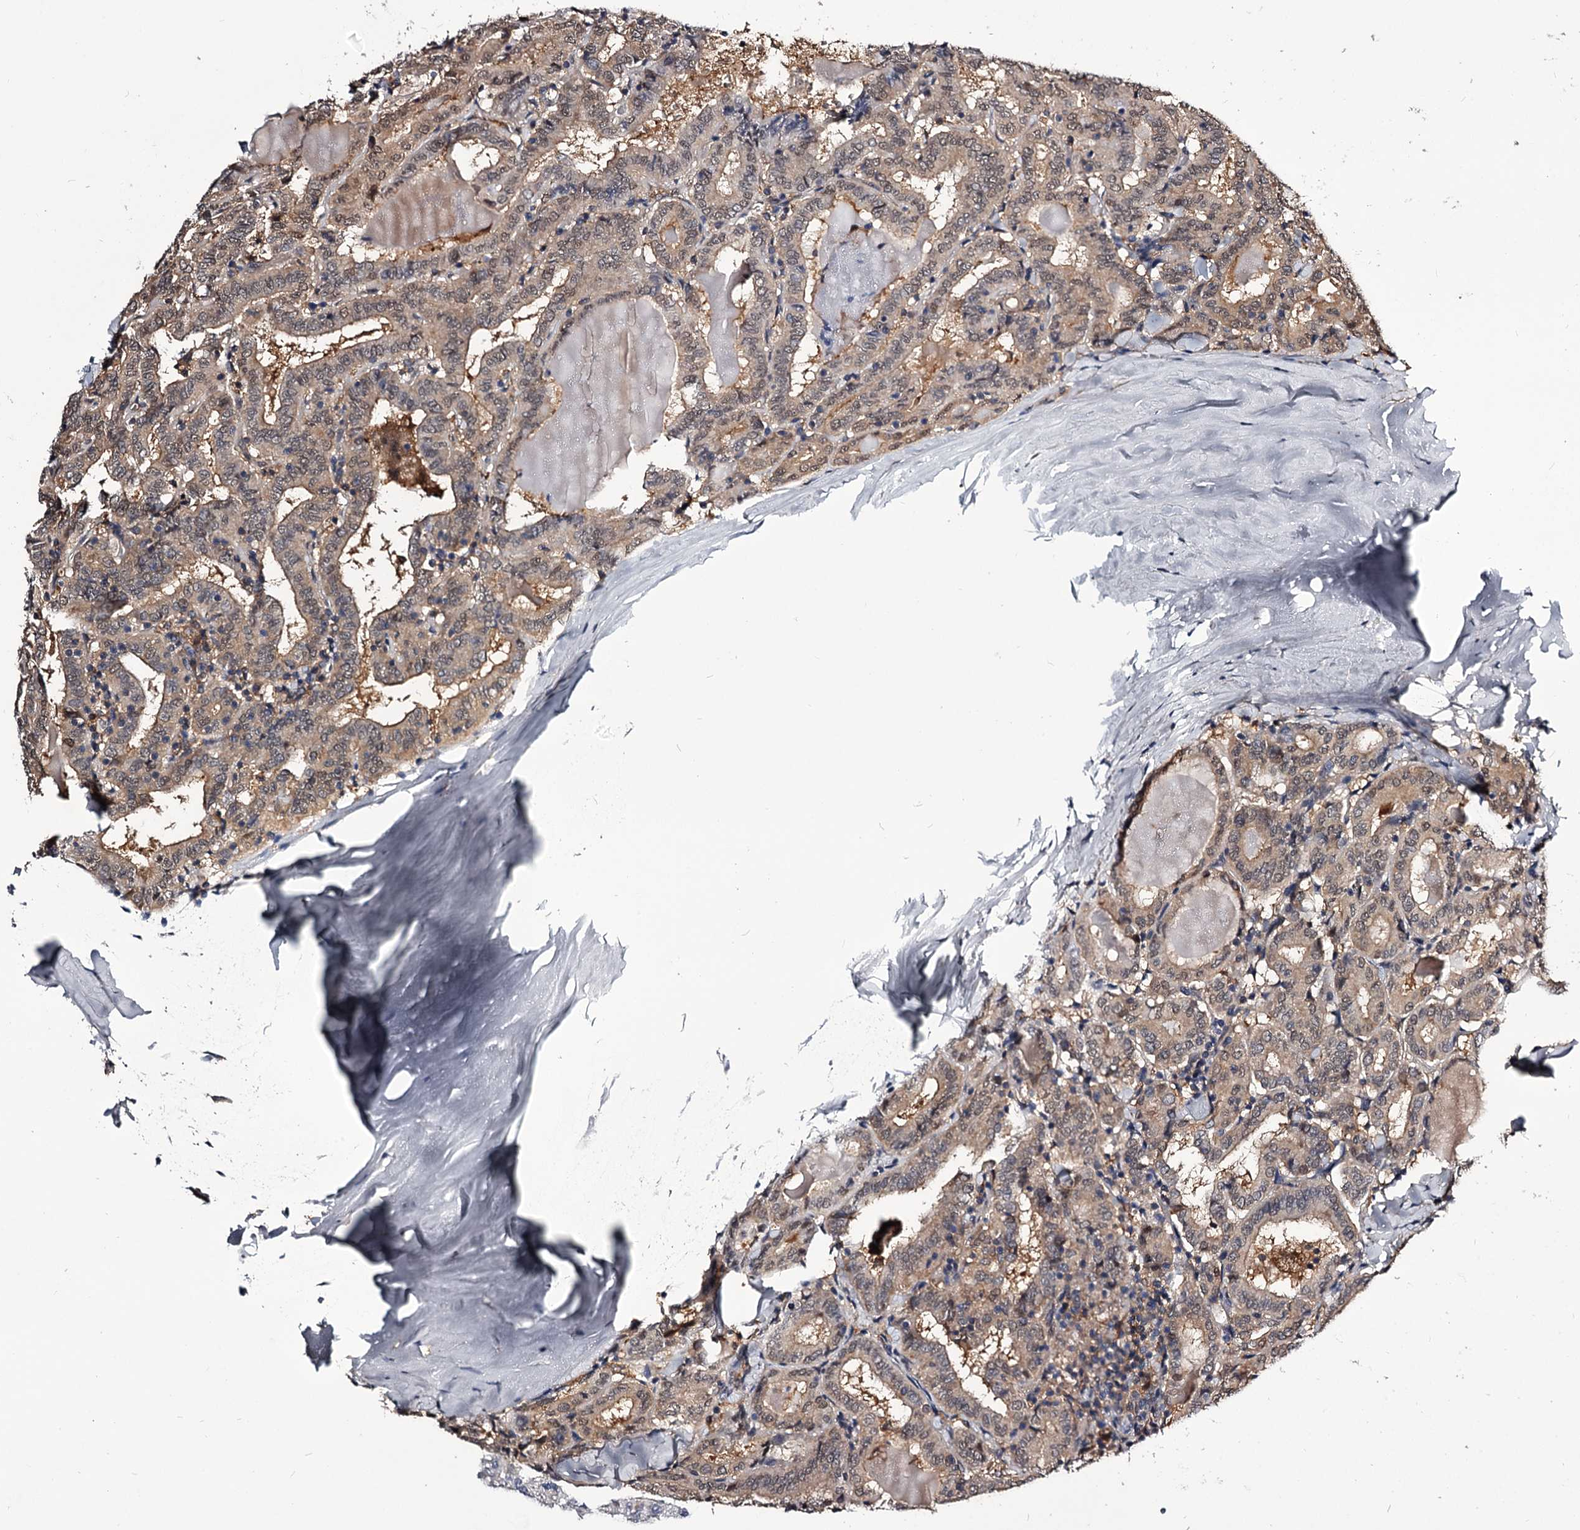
{"staining": {"intensity": "weak", "quantity": "25%-75%", "location": "cytoplasmic/membranous,nuclear"}, "tissue": "thyroid cancer", "cell_type": "Tumor cells", "image_type": "cancer", "snomed": [{"axis": "morphology", "description": "Papillary adenocarcinoma, NOS"}, {"axis": "topography", "description": "Thyroid gland"}], "caption": "Brown immunohistochemical staining in human papillary adenocarcinoma (thyroid) displays weak cytoplasmic/membranous and nuclear expression in about 25%-75% of tumor cells.", "gene": "GSTO1", "patient": {"sex": "female", "age": 72}}